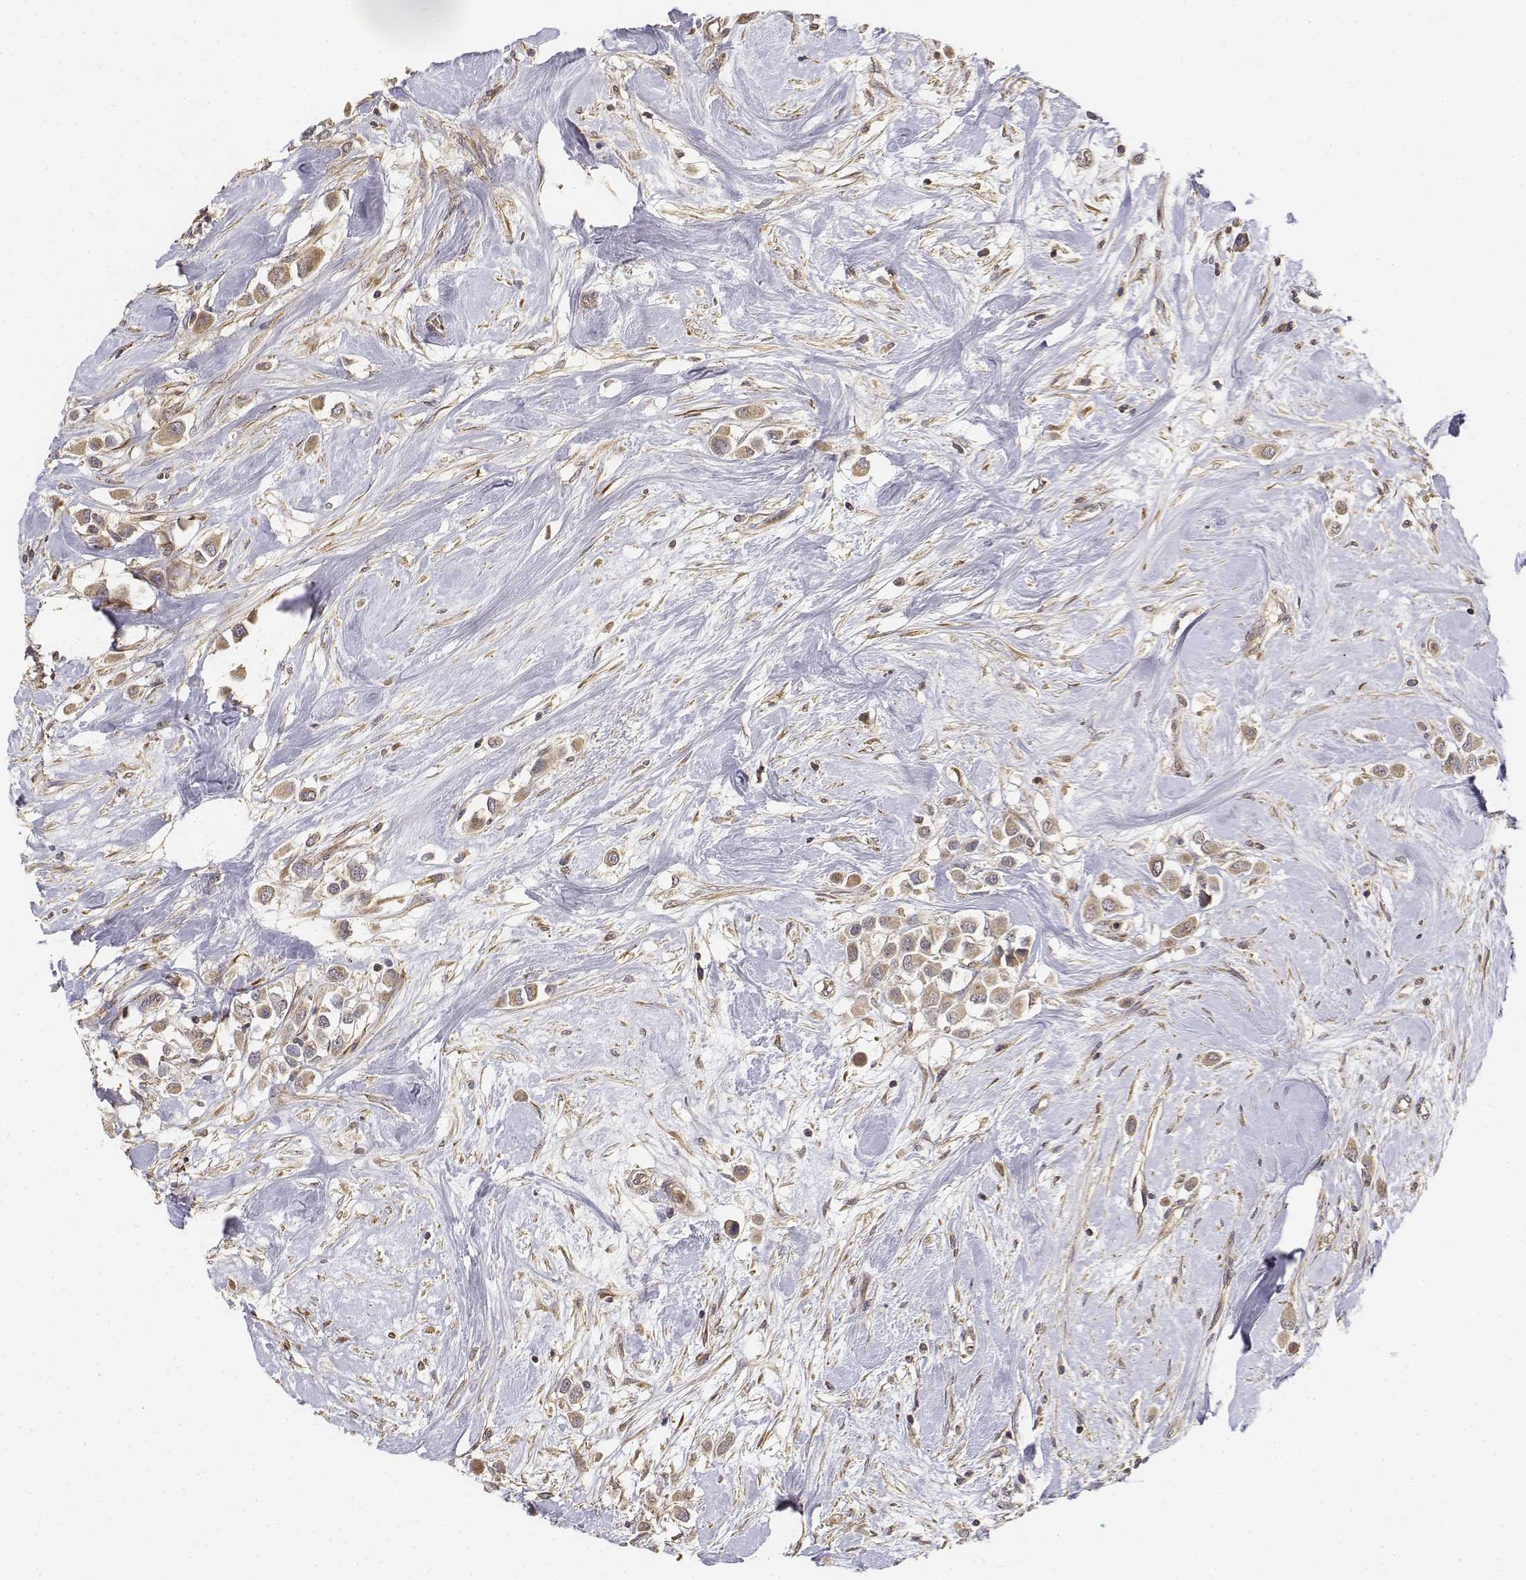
{"staining": {"intensity": "moderate", "quantity": ">75%", "location": "cytoplasmic/membranous"}, "tissue": "breast cancer", "cell_type": "Tumor cells", "image_type": "cancer", "snomed": [{"axis": "morphology", "description": "Duct carcinoma"}, {"axis": "topography", "description": "Breast"}], "caption": "Moderate cytoplasmic/membranous positivity for a protein is identified in approximately >75% of tumor cells of breast cancer using immunohistochemistry.", "gene": "FBXO21", "patient": {"sex": "female", "age": 61}}